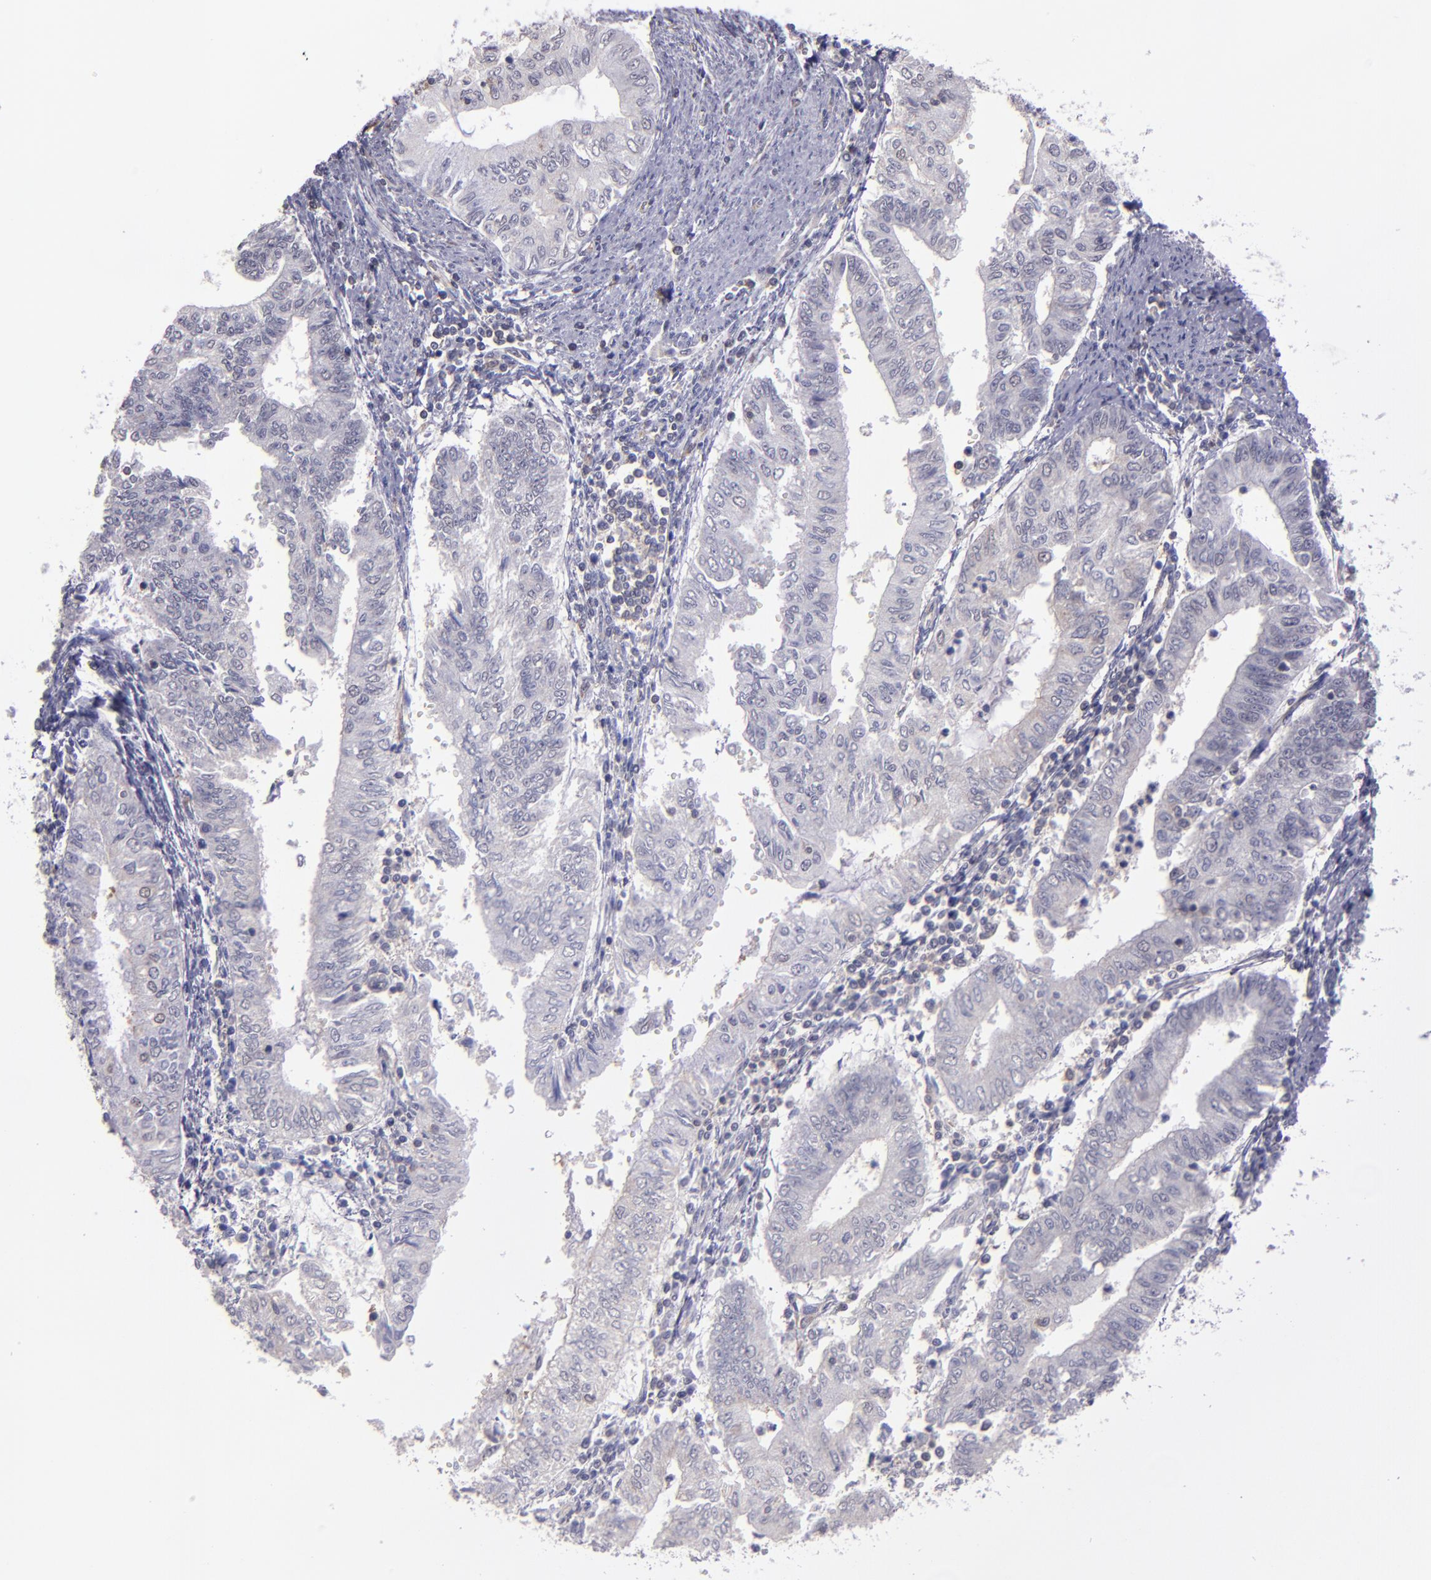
{"staining": {"intensity": "negative", "quantity": "none", "location": "none"}, "tissue": "endometrial cancer", "cell_type": "Tumor cells", "image_type": "cancer", "snomed": [{"axis": "morphology", "description": "Adenocarcinoma, NOS"}, {"axis": "topography", "description": "Endometrium"}], "caption": "There is no significant staining in tumor cells of endometrial cancer.", "gene": "CEBPE", "patient": {"sex": "female", "age": 66}}